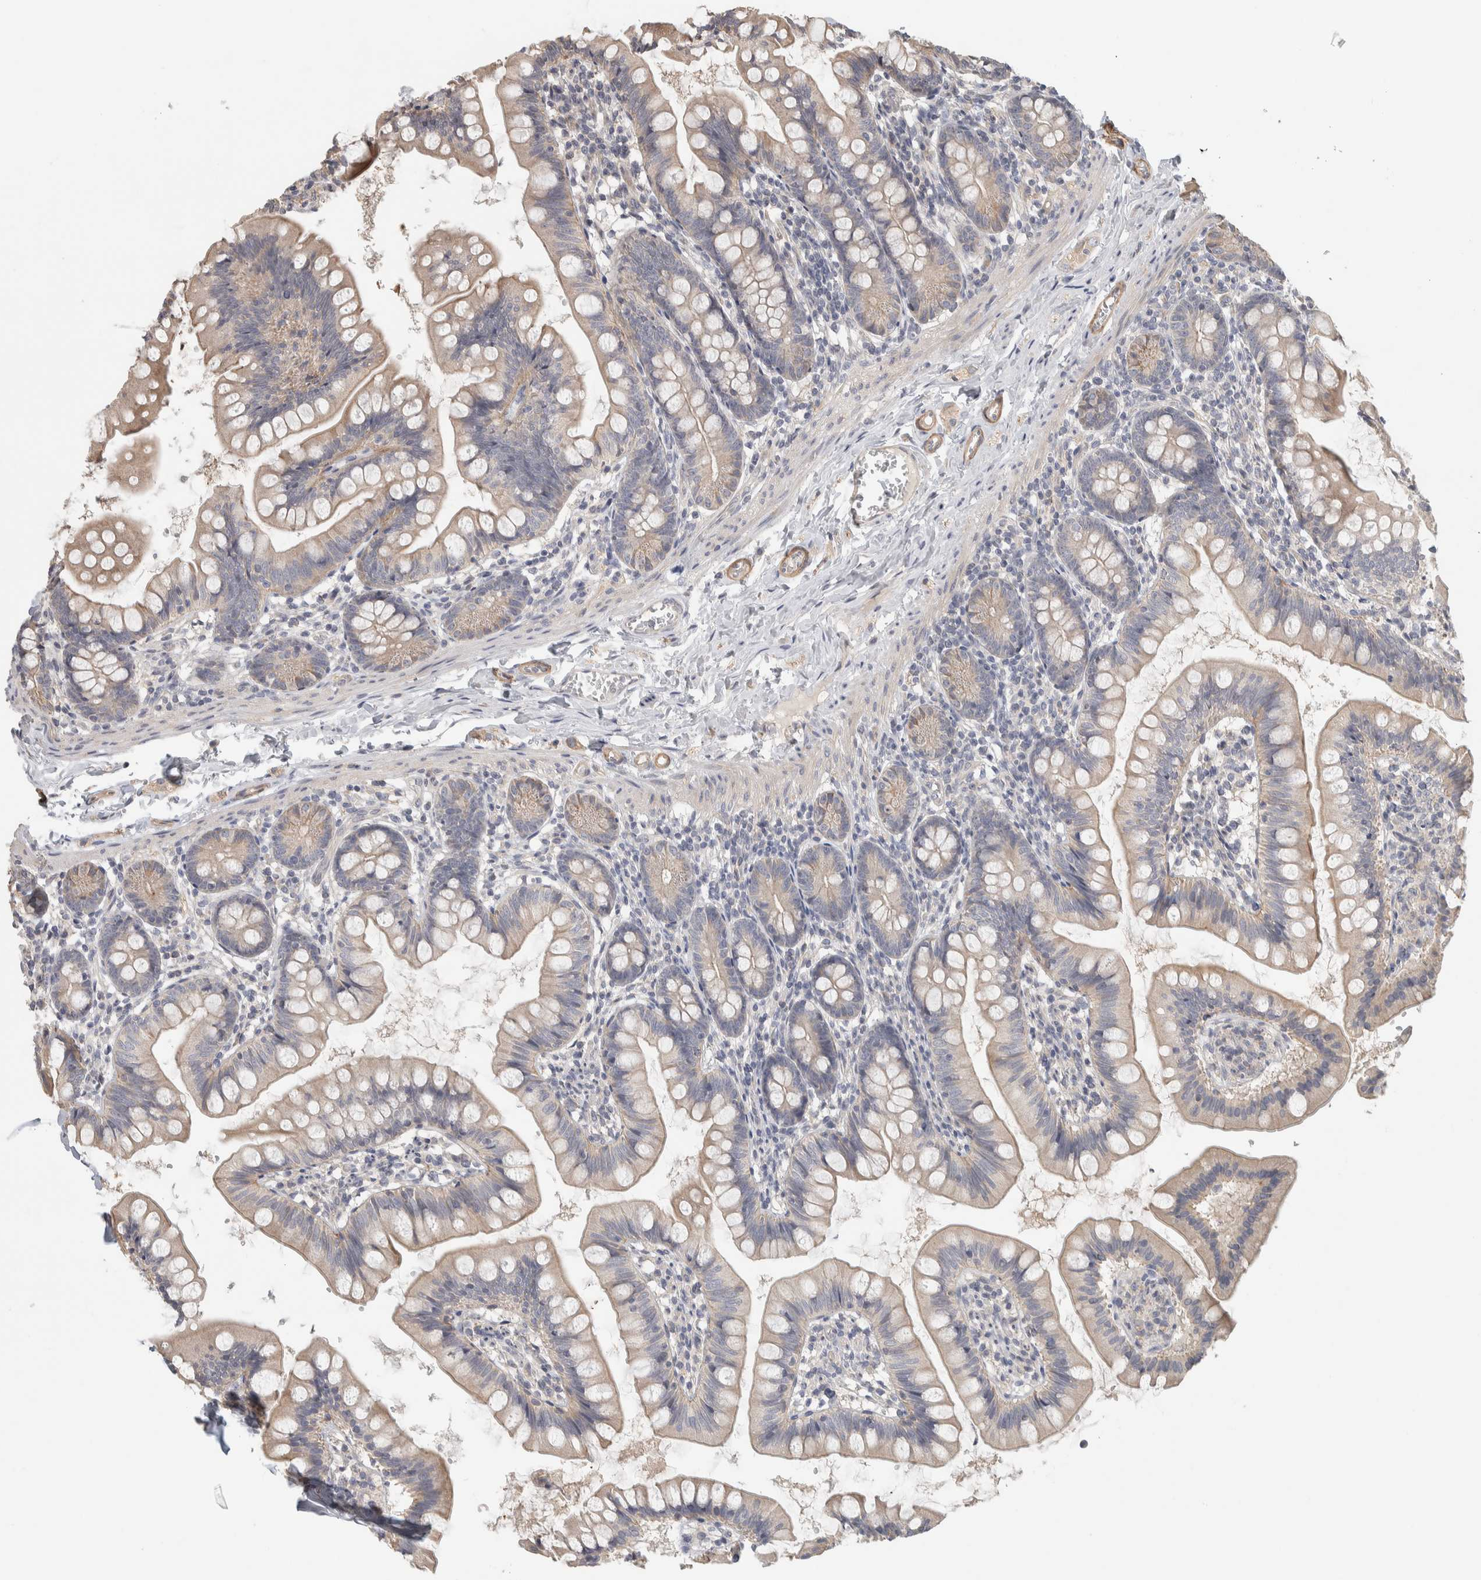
{"staining": {"intensity": "moderate", "quantity": "25%-75%", "location": "cytoplasmic/membranous"}, "tissue": "small intestine", "cell_type": "Glandular cells", "image_type": "normal", "snomed": [{"axis": "morphology", "description": "Normal tissue, NOS"}, {"axis": "topography", "description": "Small intestine"}], "caption": "Immunohistochemical staining of normal small intestine shows medium levels of moderate cytoplasmic/membranous staining in approximately 25%-75% of glandular cells.", "gene": "DCXR", "patient": {"sex": "male", "age": 7}}